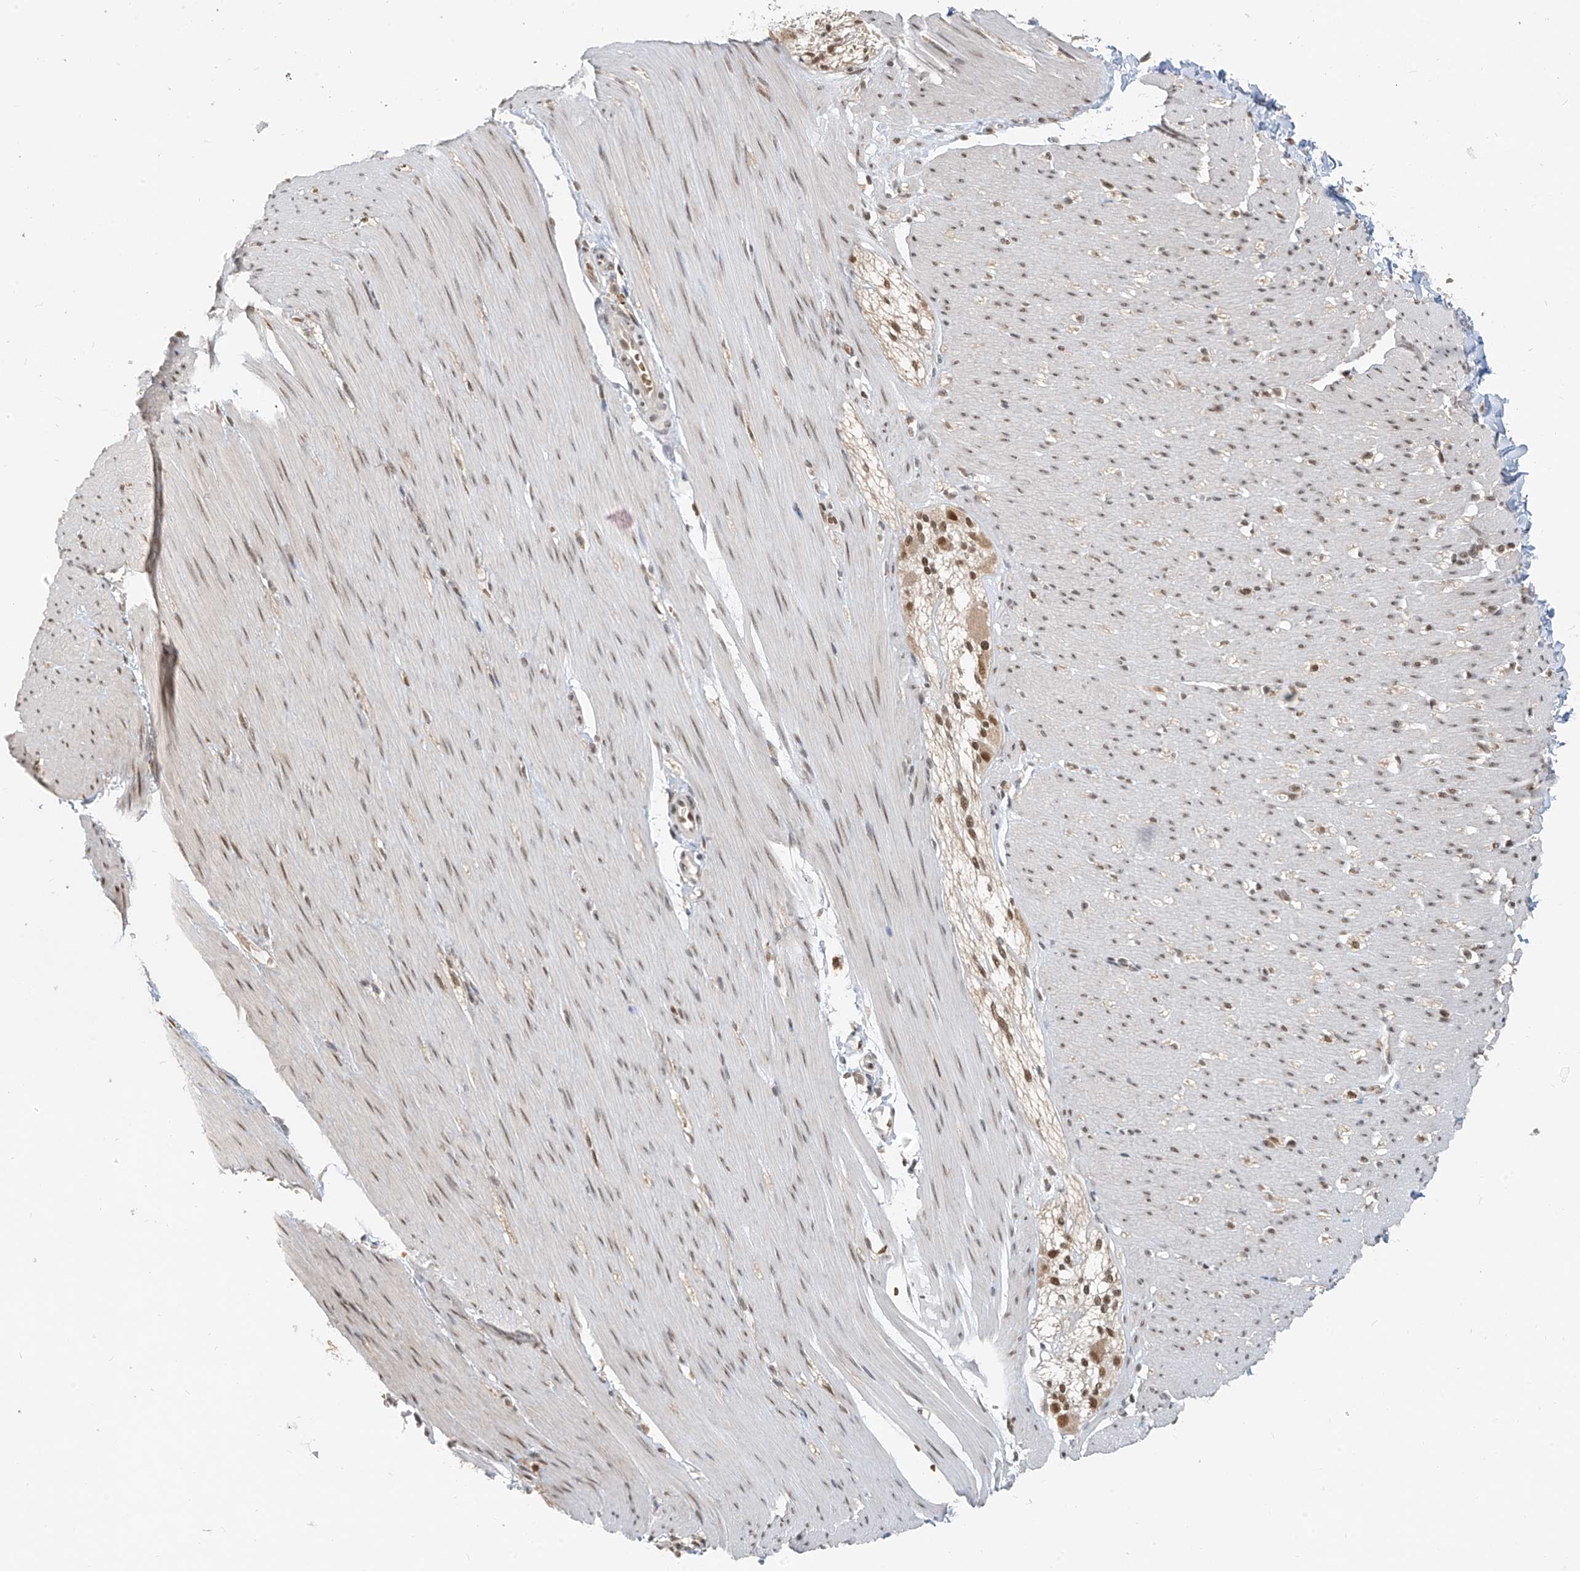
{"staining": {"intensity": "weak", "quantity": ">75%", "location": "nuclear"}, "tissue": "smooth muscle", "cell_type": "Smooth muscle cells", "image_type": "normal", "snomed": [{"axis": "morphology", "description": "Normal tissue, NOS"}, {"axis": "morphology", "description": "Adenocarcinoma, NOS"}, {"axis": "topography", "description": "Colon"}, {"axis": "topography", "description": "Peripheral nerve tissue"}], "caption": "Approximately >75% of smooth muscle cells in normal human smooth muscle demonstrate weak nuclear protein positivity as visualized by brown immunohistochemical staining.", "gene": "ZMYM2", "patient": {"sex": "male", "age": 14}}